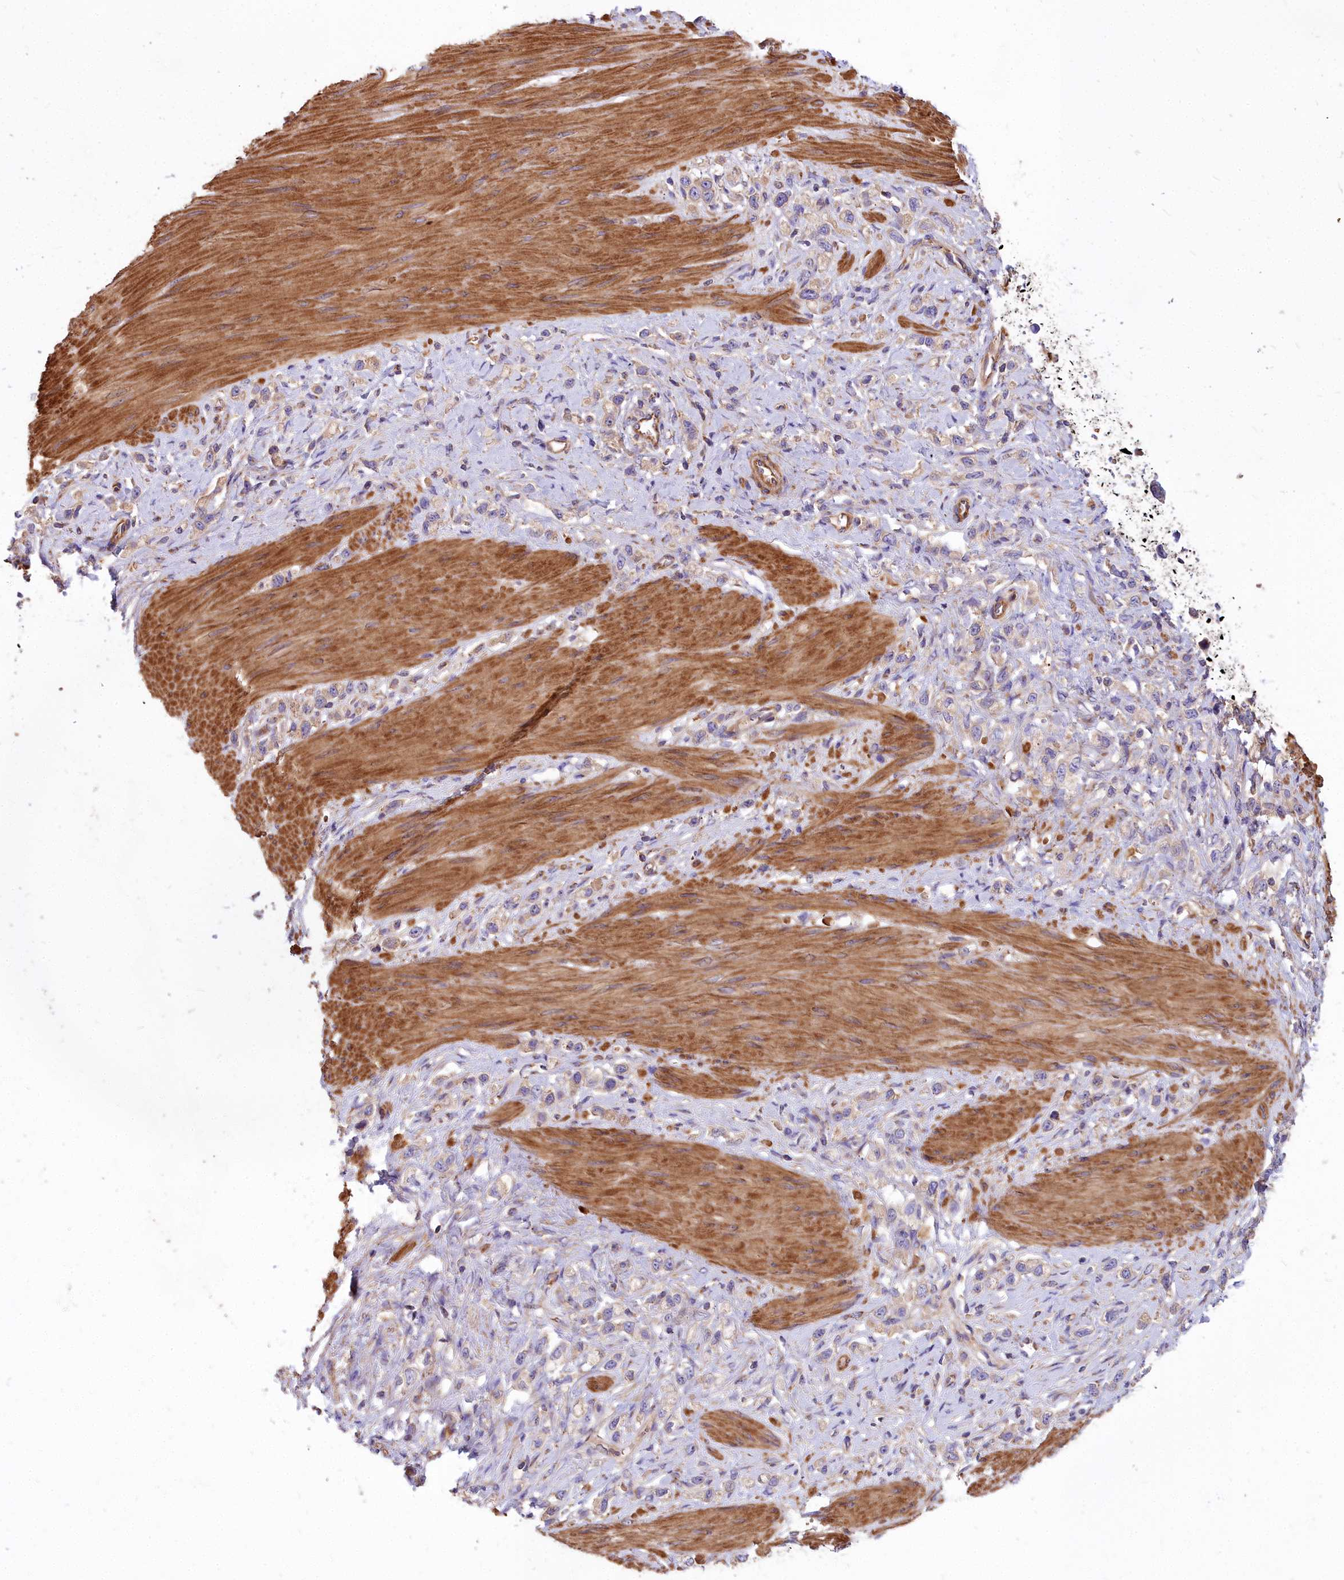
{"staining": {"intensity": "negative", "quantity": "none", "location": "none"}, "tissue": "stomach cancer", "cell_type": "Tumor cells", "image_type": "cancer", "snomed": [{"axis": "morphology", "description": "Adenocarcinoma, NOS"}, {"axis": "topography", "description": "Stomach"}], "caption": "DAB immunohistochemical staining of human stomach cancer demonstrates no significant staining in tumor cells.", "gene": "DCTN3", "patient": {"sex": "female", "age": 65}}